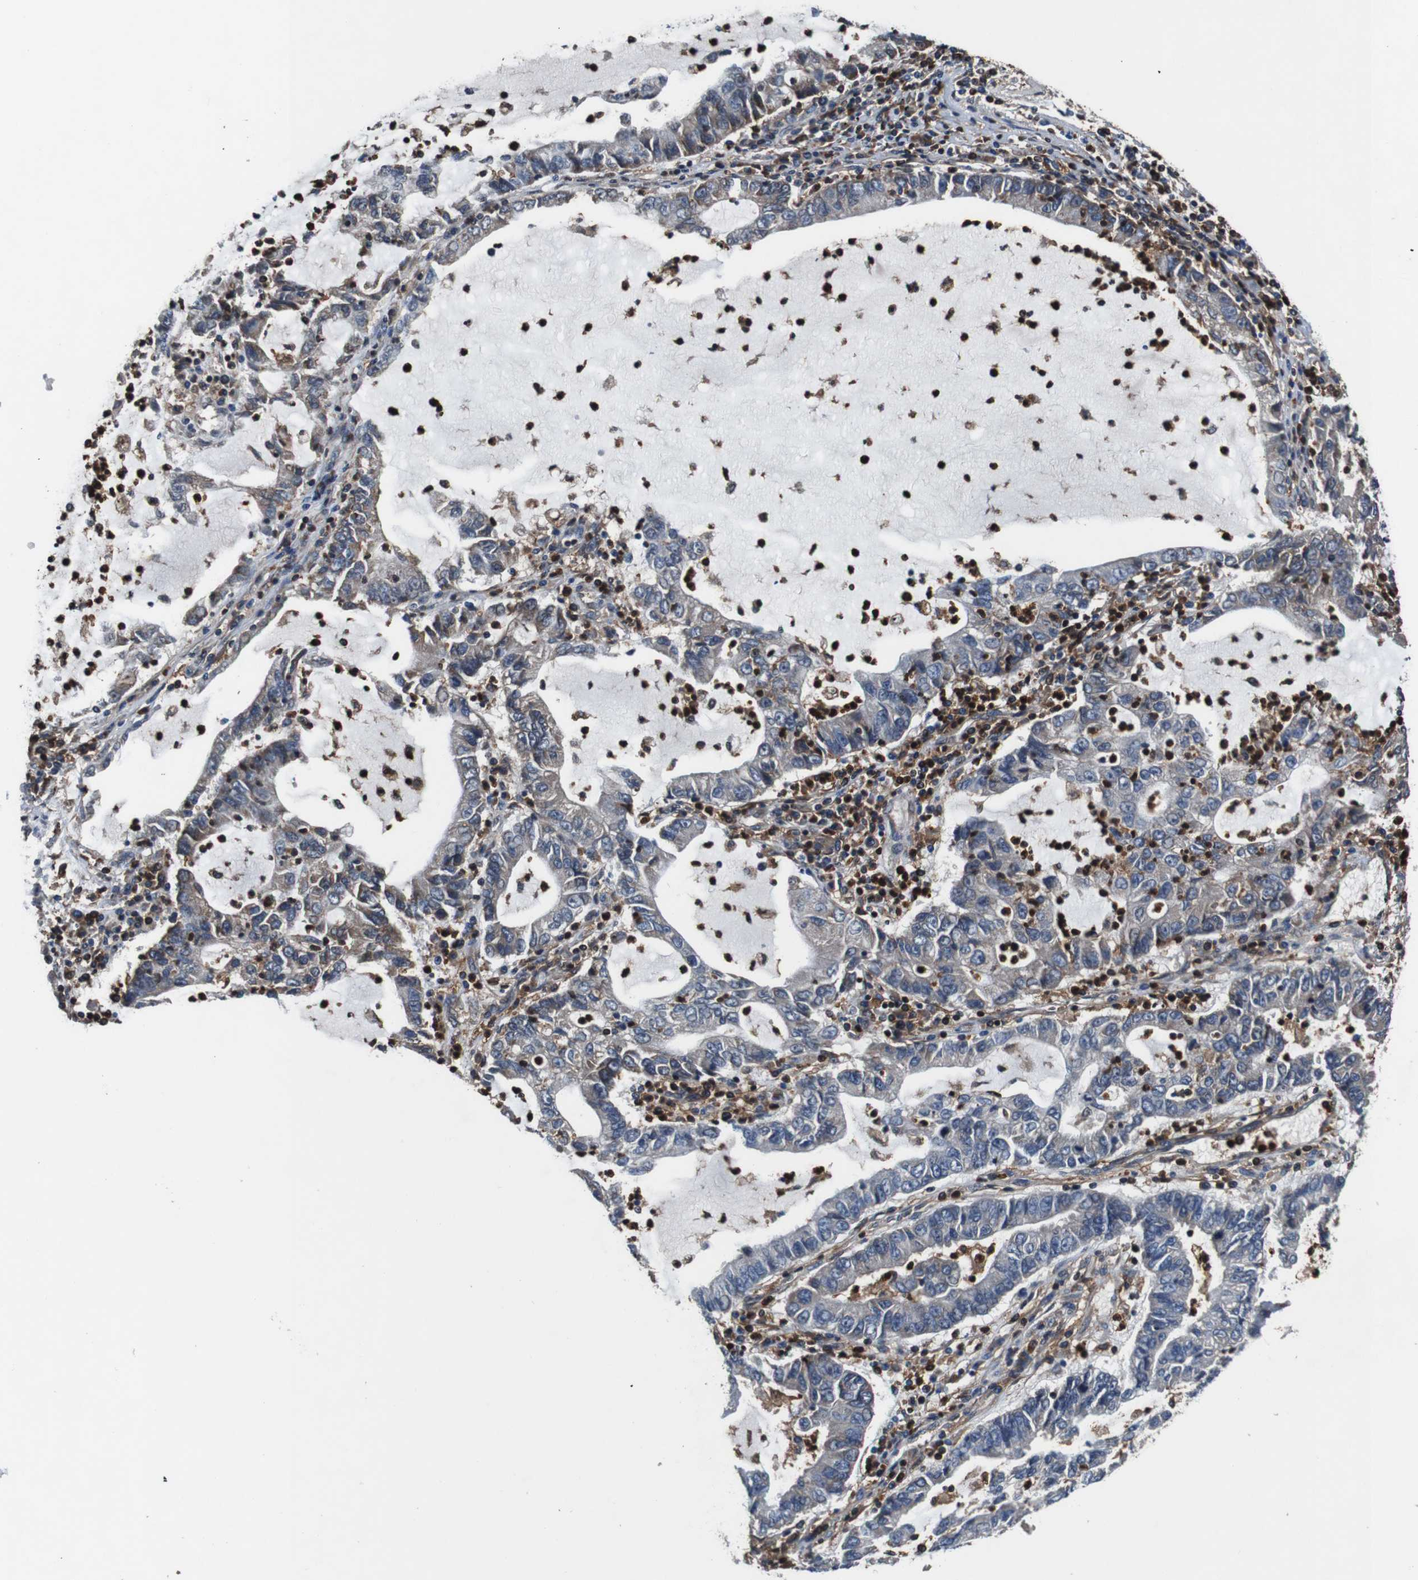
{"staining": {"intensity": "negative", "quantity": "none", "location": "none"}, "tissue": "lung cancer", "cell_type": "Tumor cells", "image_type": "cancer", "snomed": [{"axis": "morphology", "description": "Adenocarcinoma, NOS"}, {"axis": "topography", "description": "Lung"}], "caption": "DAB immunohistochemical staining of human adenocarcinoma (lung) shows no significant expression in tumor cells. (DAB (3,3'-diaminobenzidine) IHC, high magnification).", "gene": "ANXA1", "patient": {"sex": "female", "age": 51}}